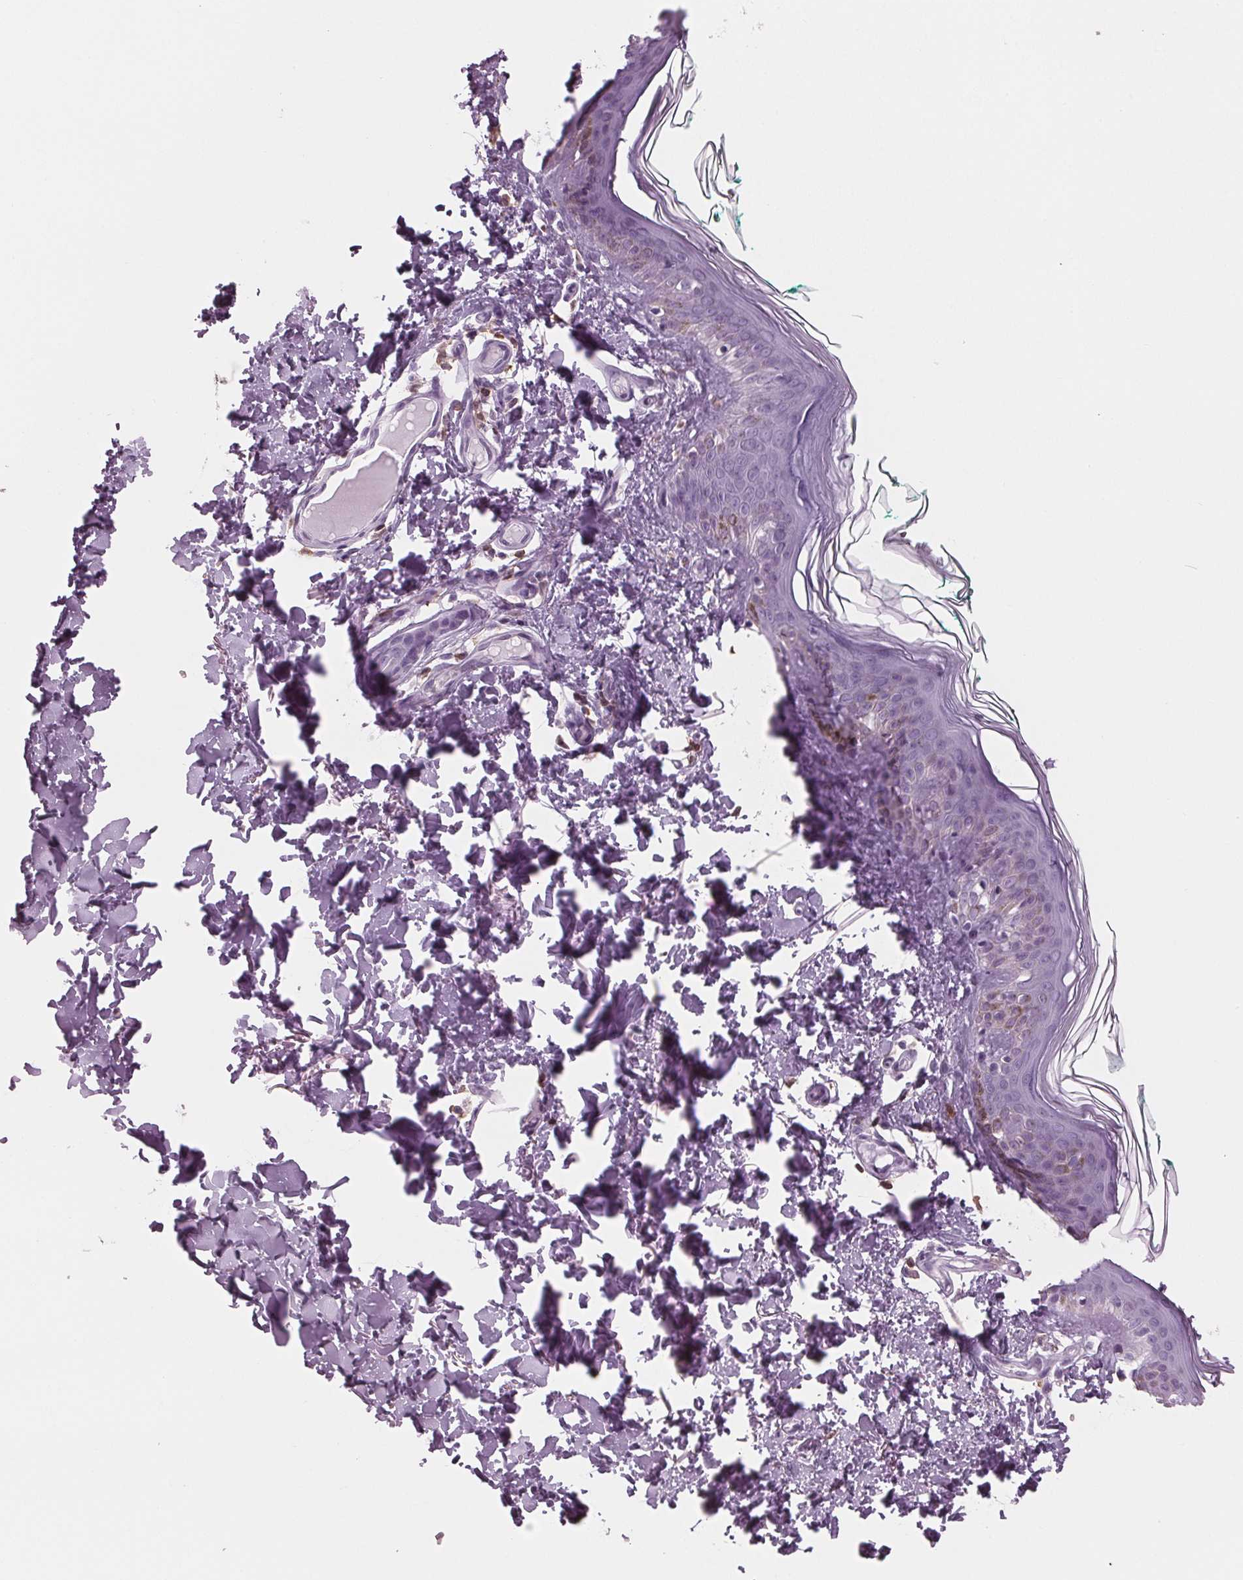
{"staining": {"intensity": "negative", "quantity": "none", "location": "none"}, "tissue": "skin", "cell_type": "Fibroblasts", "image_type": "normal", "snomed": [{"axis": "morphology", "description": "Normal tissue, NOS"}, {"axis": "topography", "description": "Skin"}, {"axis": "topography", "description": "Peripheral nerve tissue"}], "caption": "DAB immunohistochemical staining of benign skin displays no significant staining in fibroblasts. (DAB immunohistochemistry visualized using brightfield microscopy, high magnification).", "gene": "BTLA", "patient": {"sex": "female", "age": 45}}